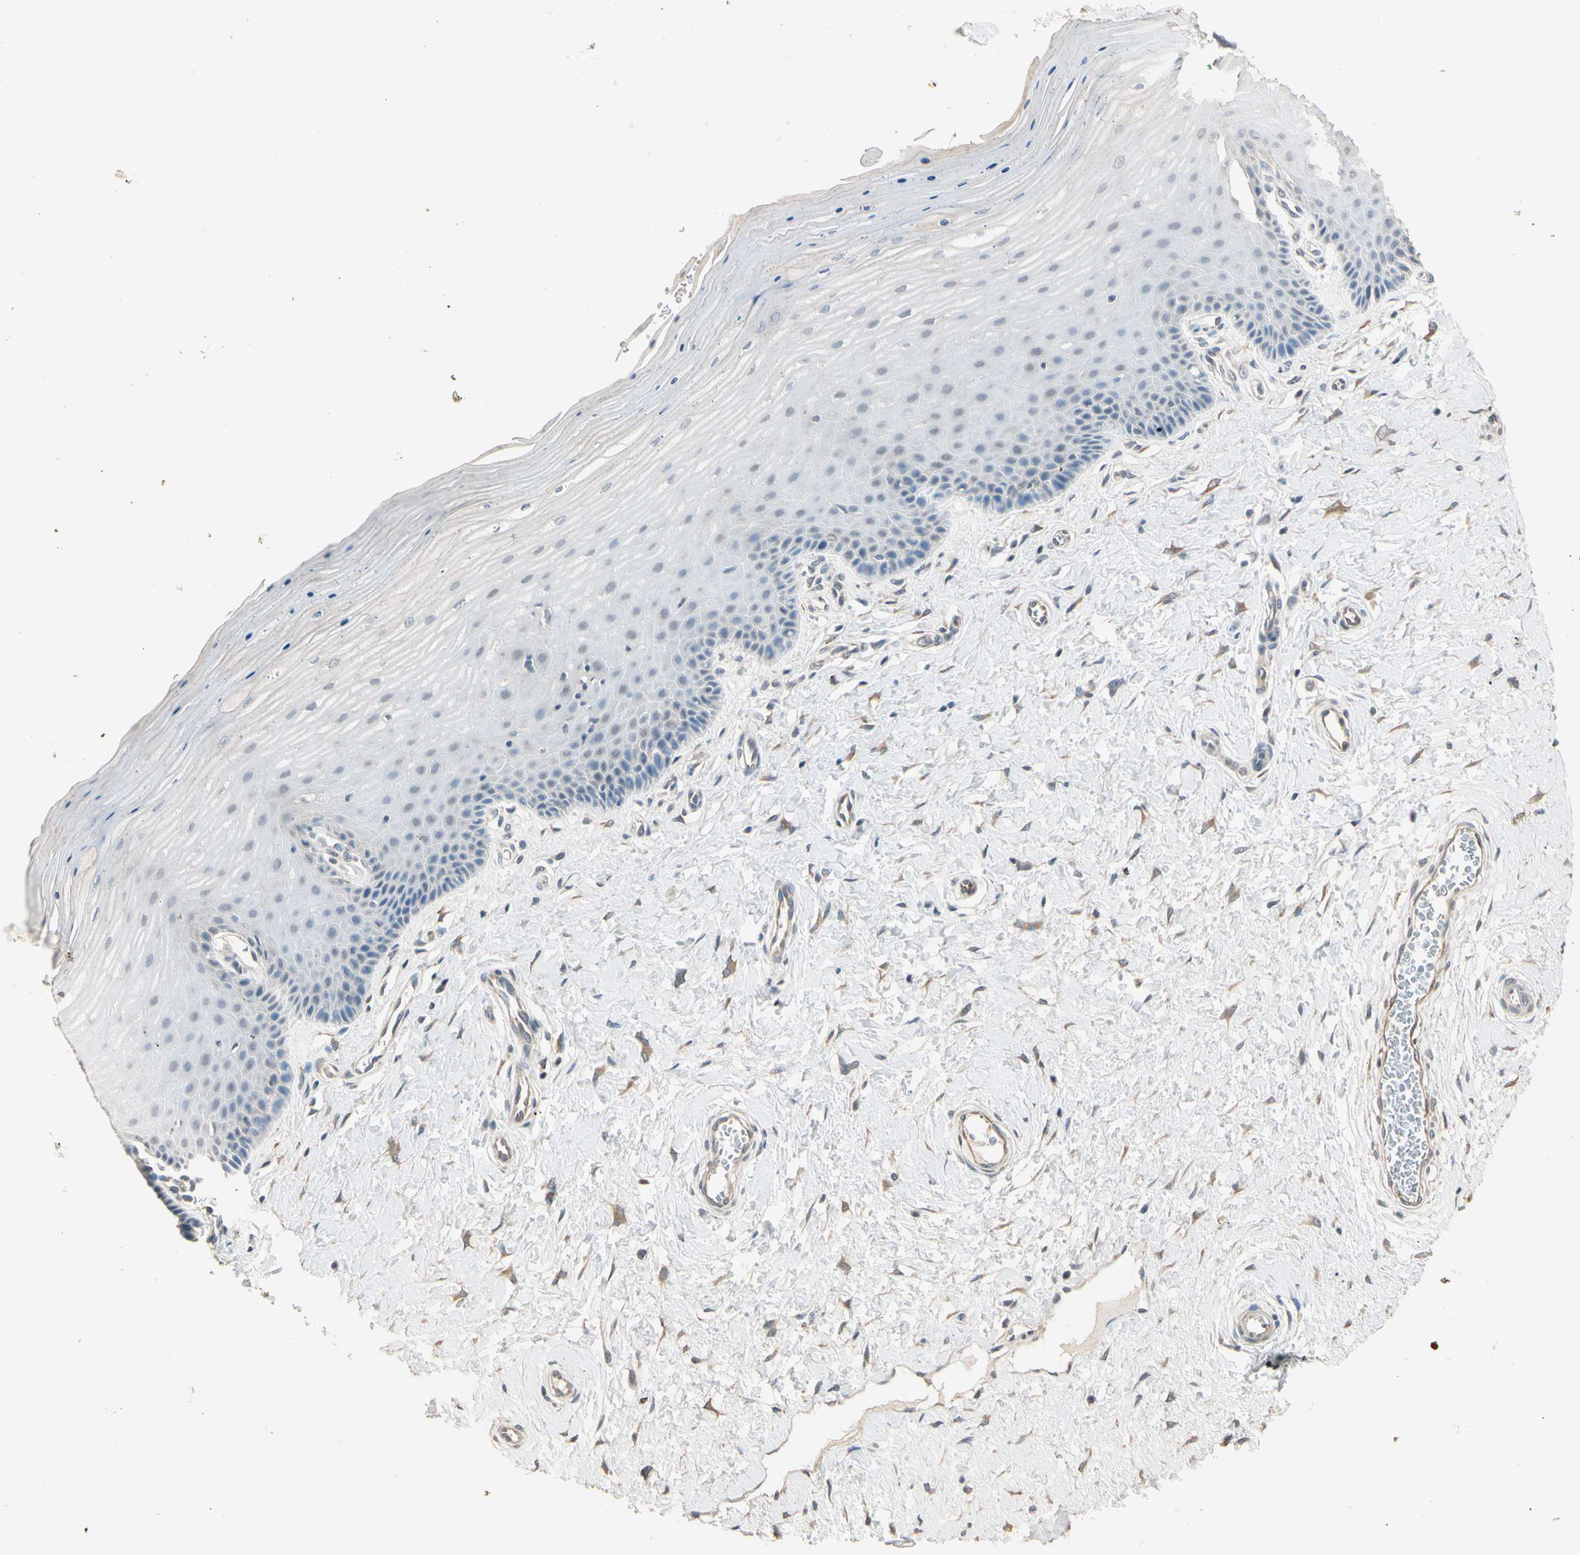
{"staining": {"intensity": "weak", "quantity": ">75%", "location": "cytoplasmic/membranous"}, "tissue": "cervix", "cell_type": "Glandular cells", "image_type": "normal", "snomed": [{"axis": "morphology", "description": "Normal tissue, NOS"}, {"axis": "topography", "description": "Cervix"}], "caption": "An IHC photomicrograph of benign tissue is shown. Protein staining in brown labels weak cytoplasmic/membranous positivity in cervix within glandular cells. The staining is performed using DAB brown chromogen to label protein expression. The nuclei are counter-stained blue using hematoxylin.", "gene": "TASOR", "patient": {"sex": "female", "age": 55}}